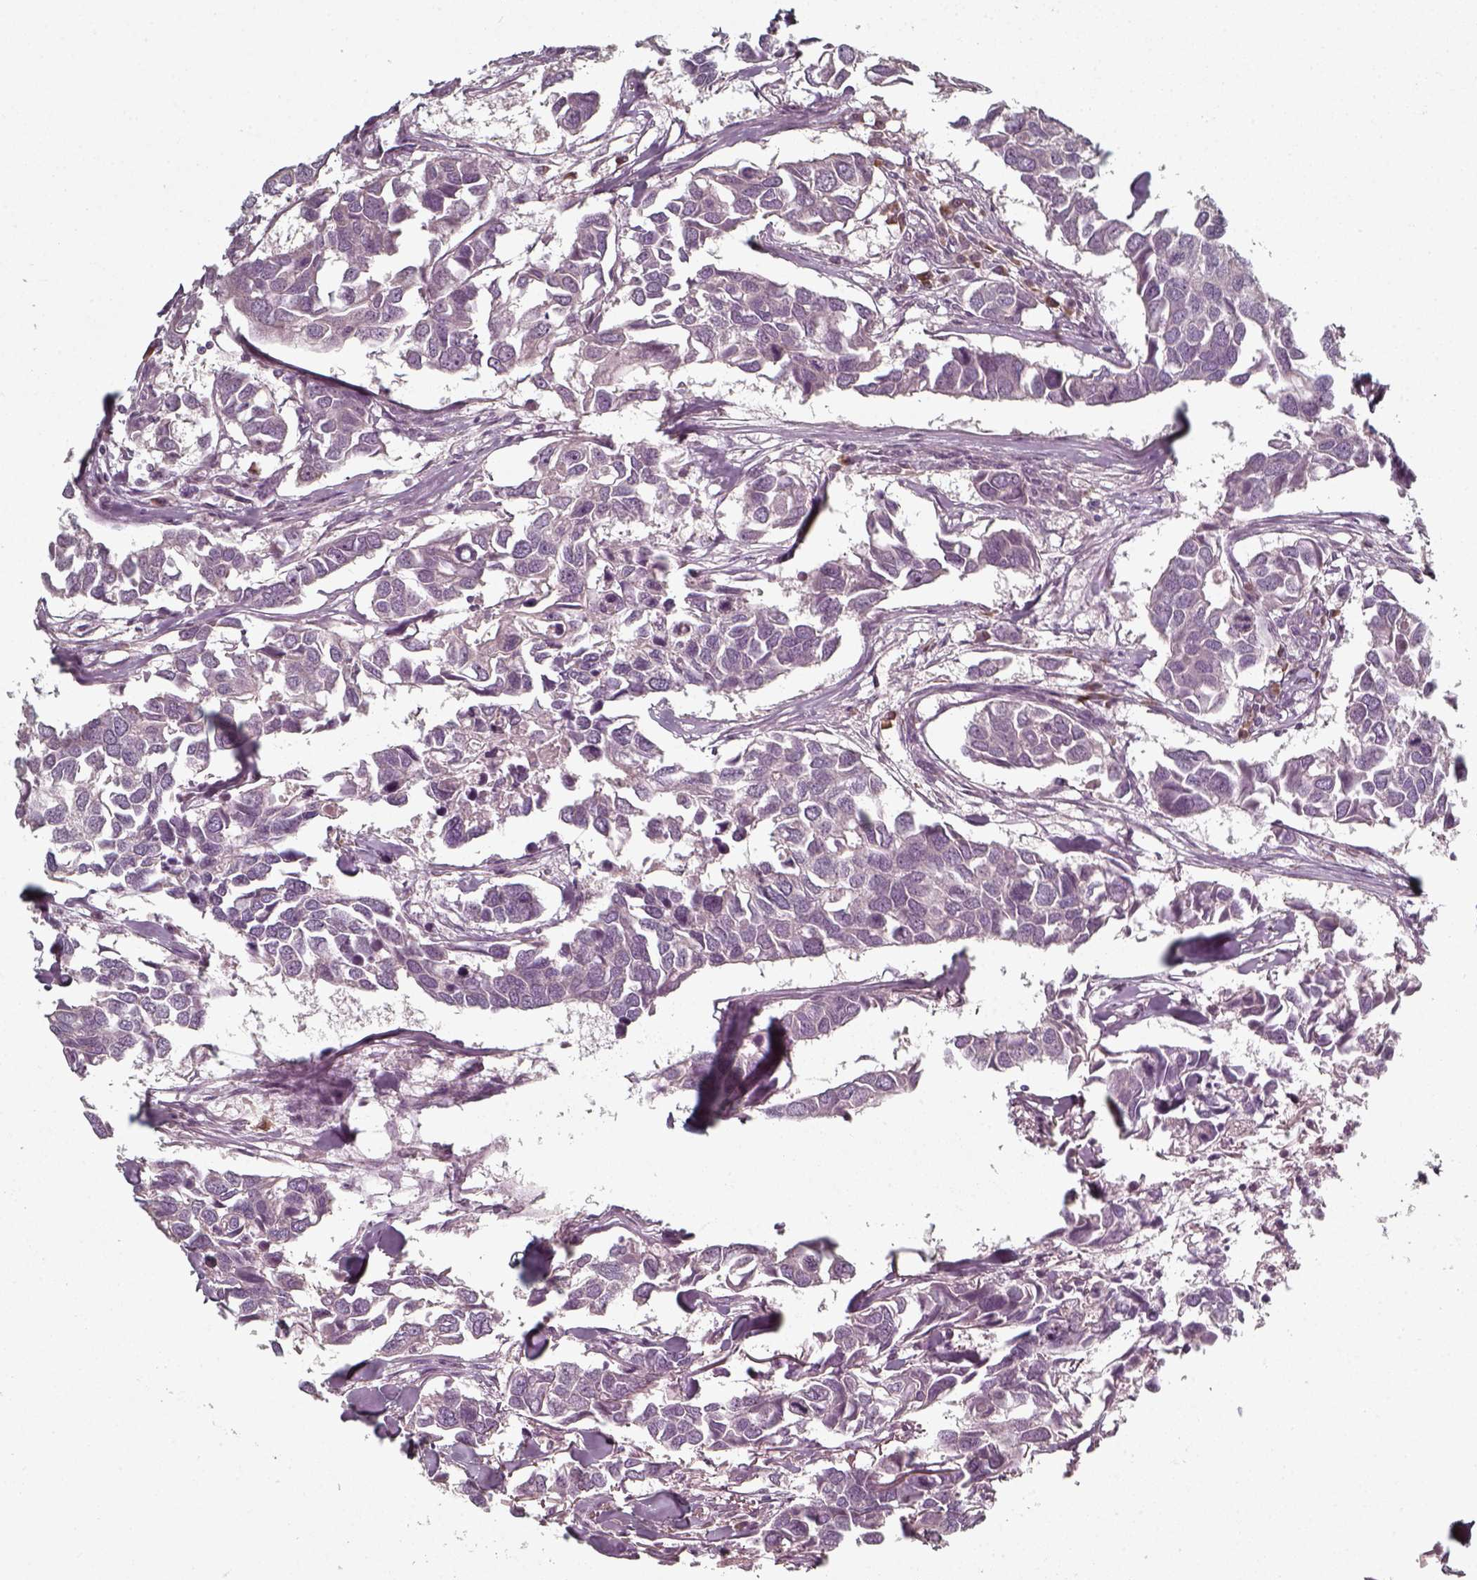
{"staining": {"intensity": "negative", "quantity": "none", "location": "none"}, "tissue": "breast cancer", "cell_type": "Tumor cells", "image_type": "cancer", "snomed": [{"axis": "morphology", "description": "Duct carcinoma"}, {"axis": "topography", "description": "Breast"}], "caption": "Tumor cells show no significant positivity in breast cancer.", "gene": "UNC13D", "patient": {"sex": "female", "age": 83}}